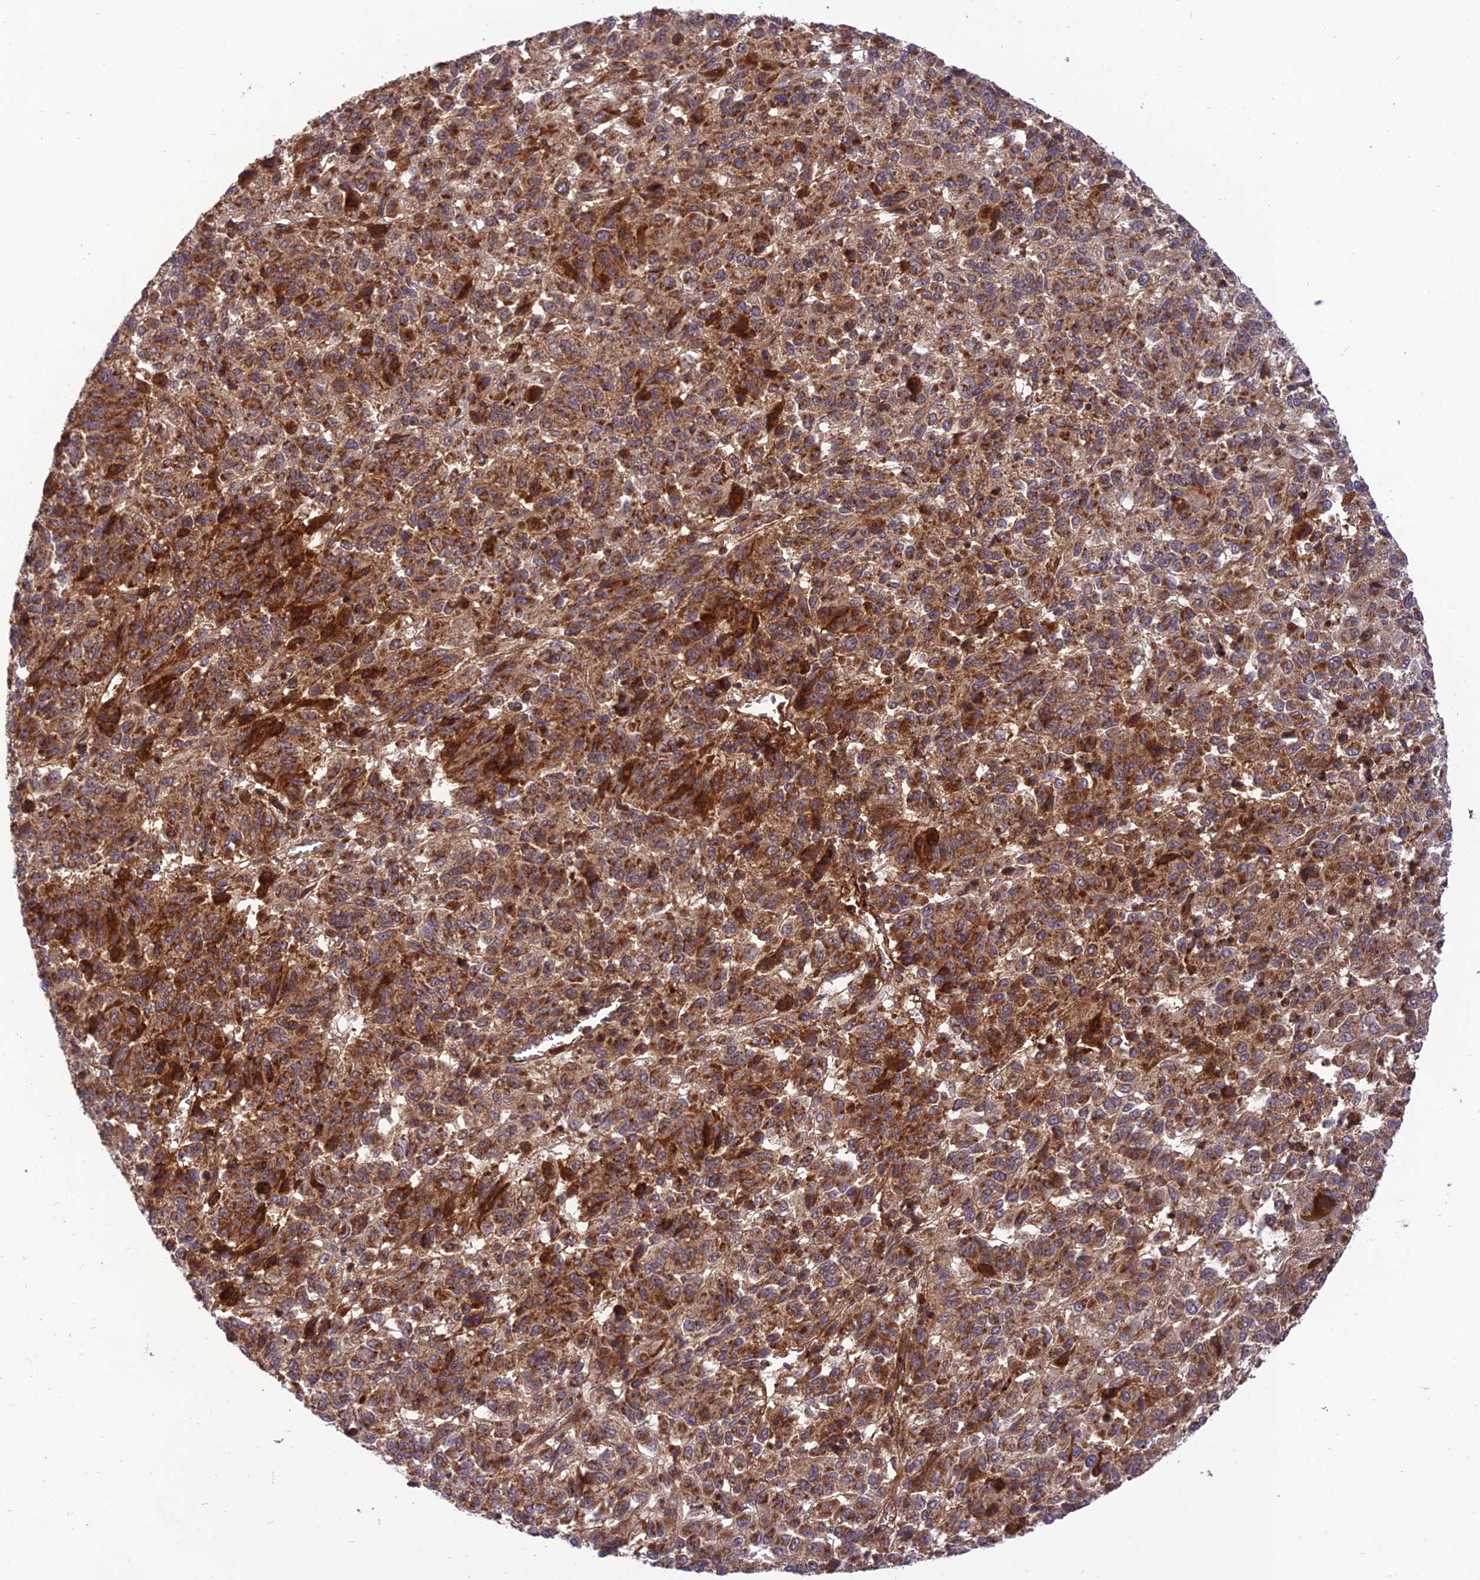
{"staining": {"intensity": "strong", "quantity": ">75%", "location": "cytoplasmic/membranous"}, "tissue": "melanoma", "cell_type": "Tumor cells", "image_type": "cancer", "snomed": [{"axis": "morphology", "description": "Malignant melanoma, Metastatic site"}, {"axis": "topography", "description": "Lung"}], "caption": "Protein staining exhibits strong cytoplasmic/membranous positivity in about >75% of tumor cells in malignant melanoma (metastatic site).", "gene": "NDUFC1", "patient": {"sex": "male", "age": 64}}